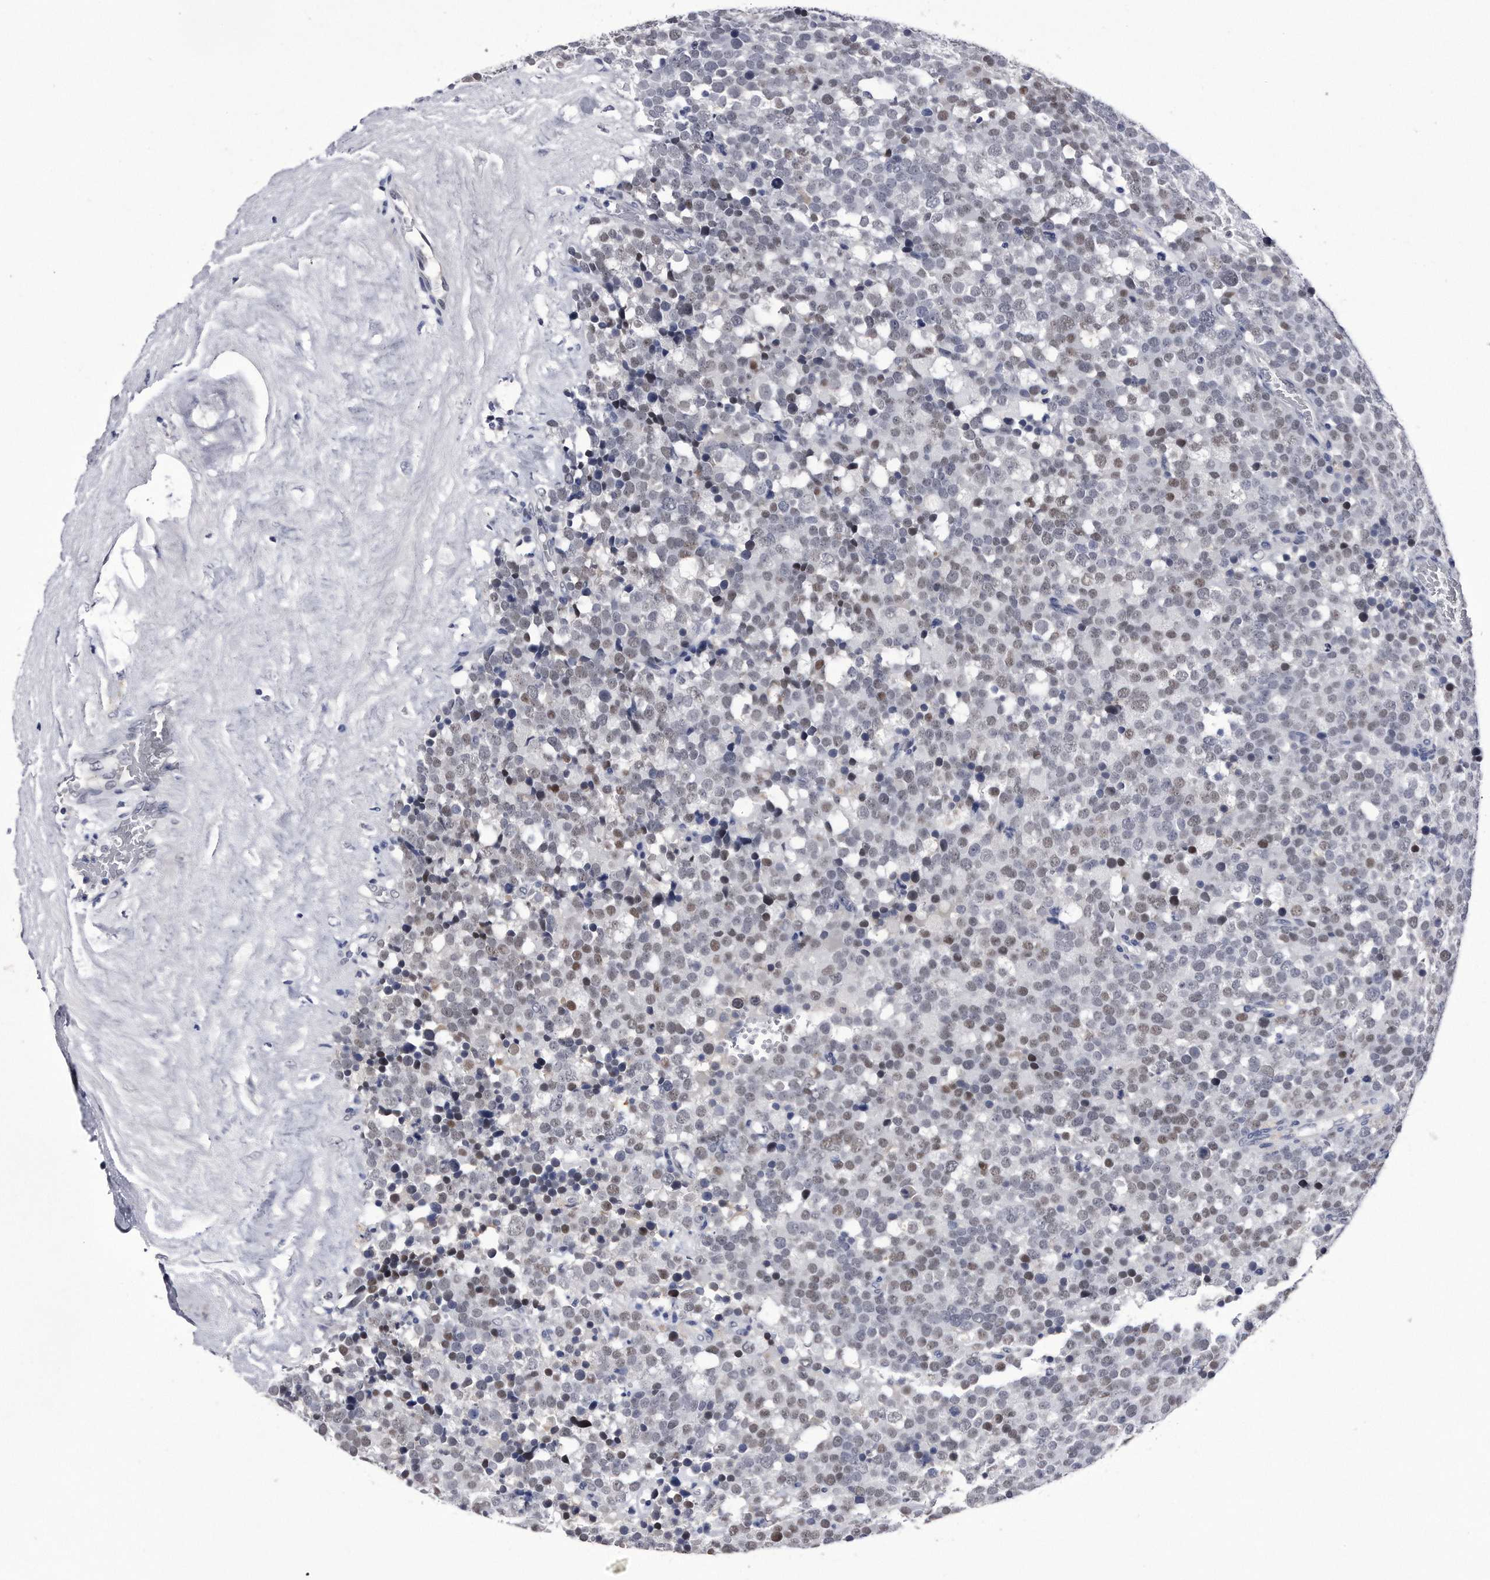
{"staining": {"intensity": "weak", "quantity": "25%-75%", "location": "nuclear"}, "tissue": "testis cancer", "cell_type": "Tumor cells", "image_type": "cancer", "snomed": [{"axis": "morphology", "description": "Seminoma, NOS"}, {"axis": "topography", "description": "Testis"}], "caption": "The histopathology image demonstrates a brown stain indicating the presence of a protein in the nuclear of tumor cells in seminoma (testis).", "gene": "KCTD8", "patient": {"sex": "male", "age": 71}}